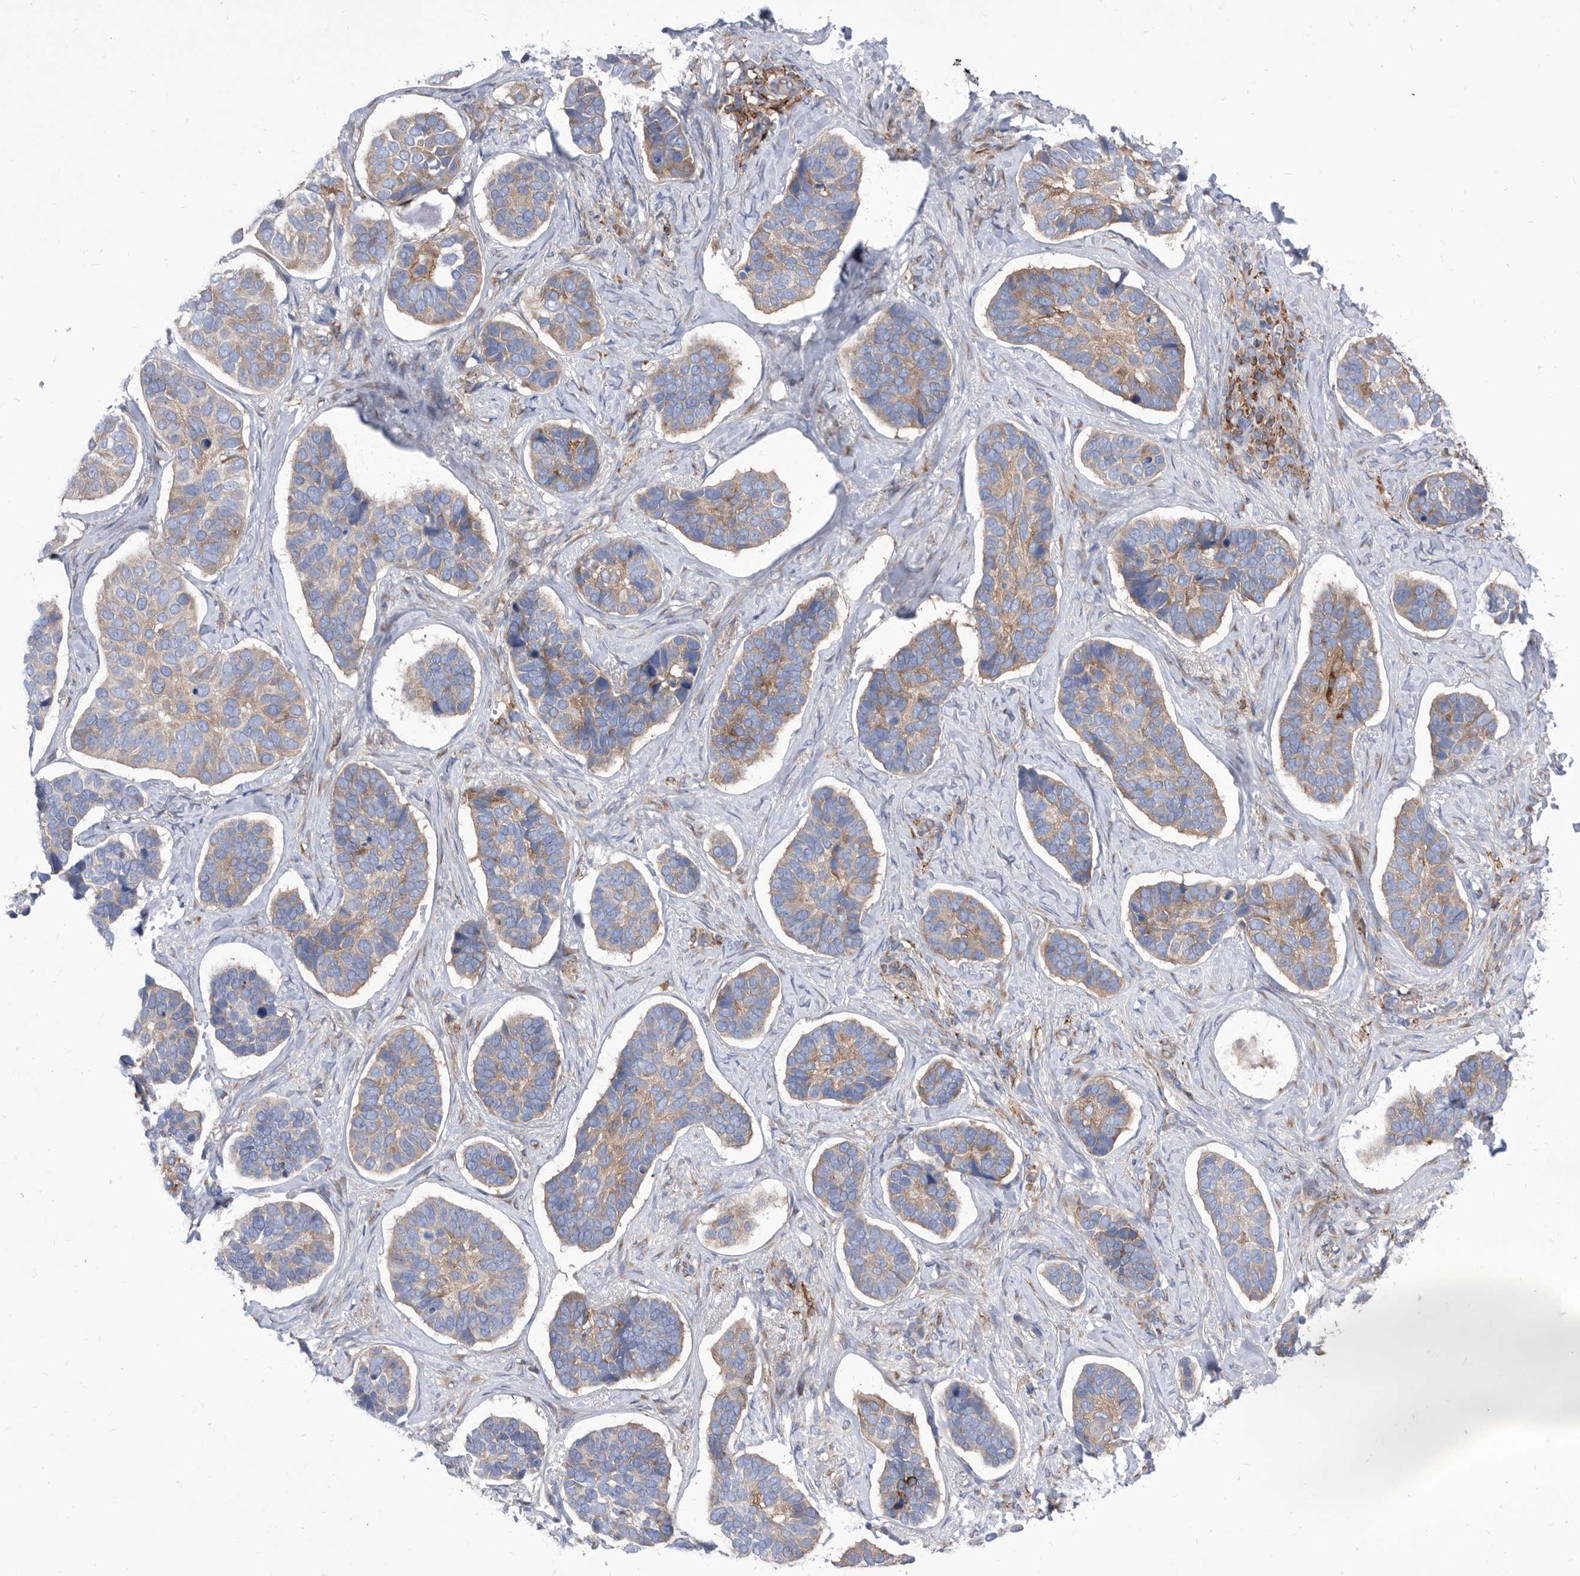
{"staining": {"intensity": "weak", "quantity": ">75%", "location": "cytoplasmic/membranous"}, "tissue": "skin cancer", "cell_type": "Tumor cells", "image_type": "cancer", "snomed": [{"axis": "morphology", "description": "Basal cell carcinoma"}, {"axis": "topography", "description": "Skin"}], "caption": "Immunohistochemical staining of human skin cancer (basal cell carcinoma) displays low levels of weak cytoplasmic/membranous expression in about >75% of tumor cells.", "gene": "SMG7", "patient": {"sex": "male", "age": 62}}